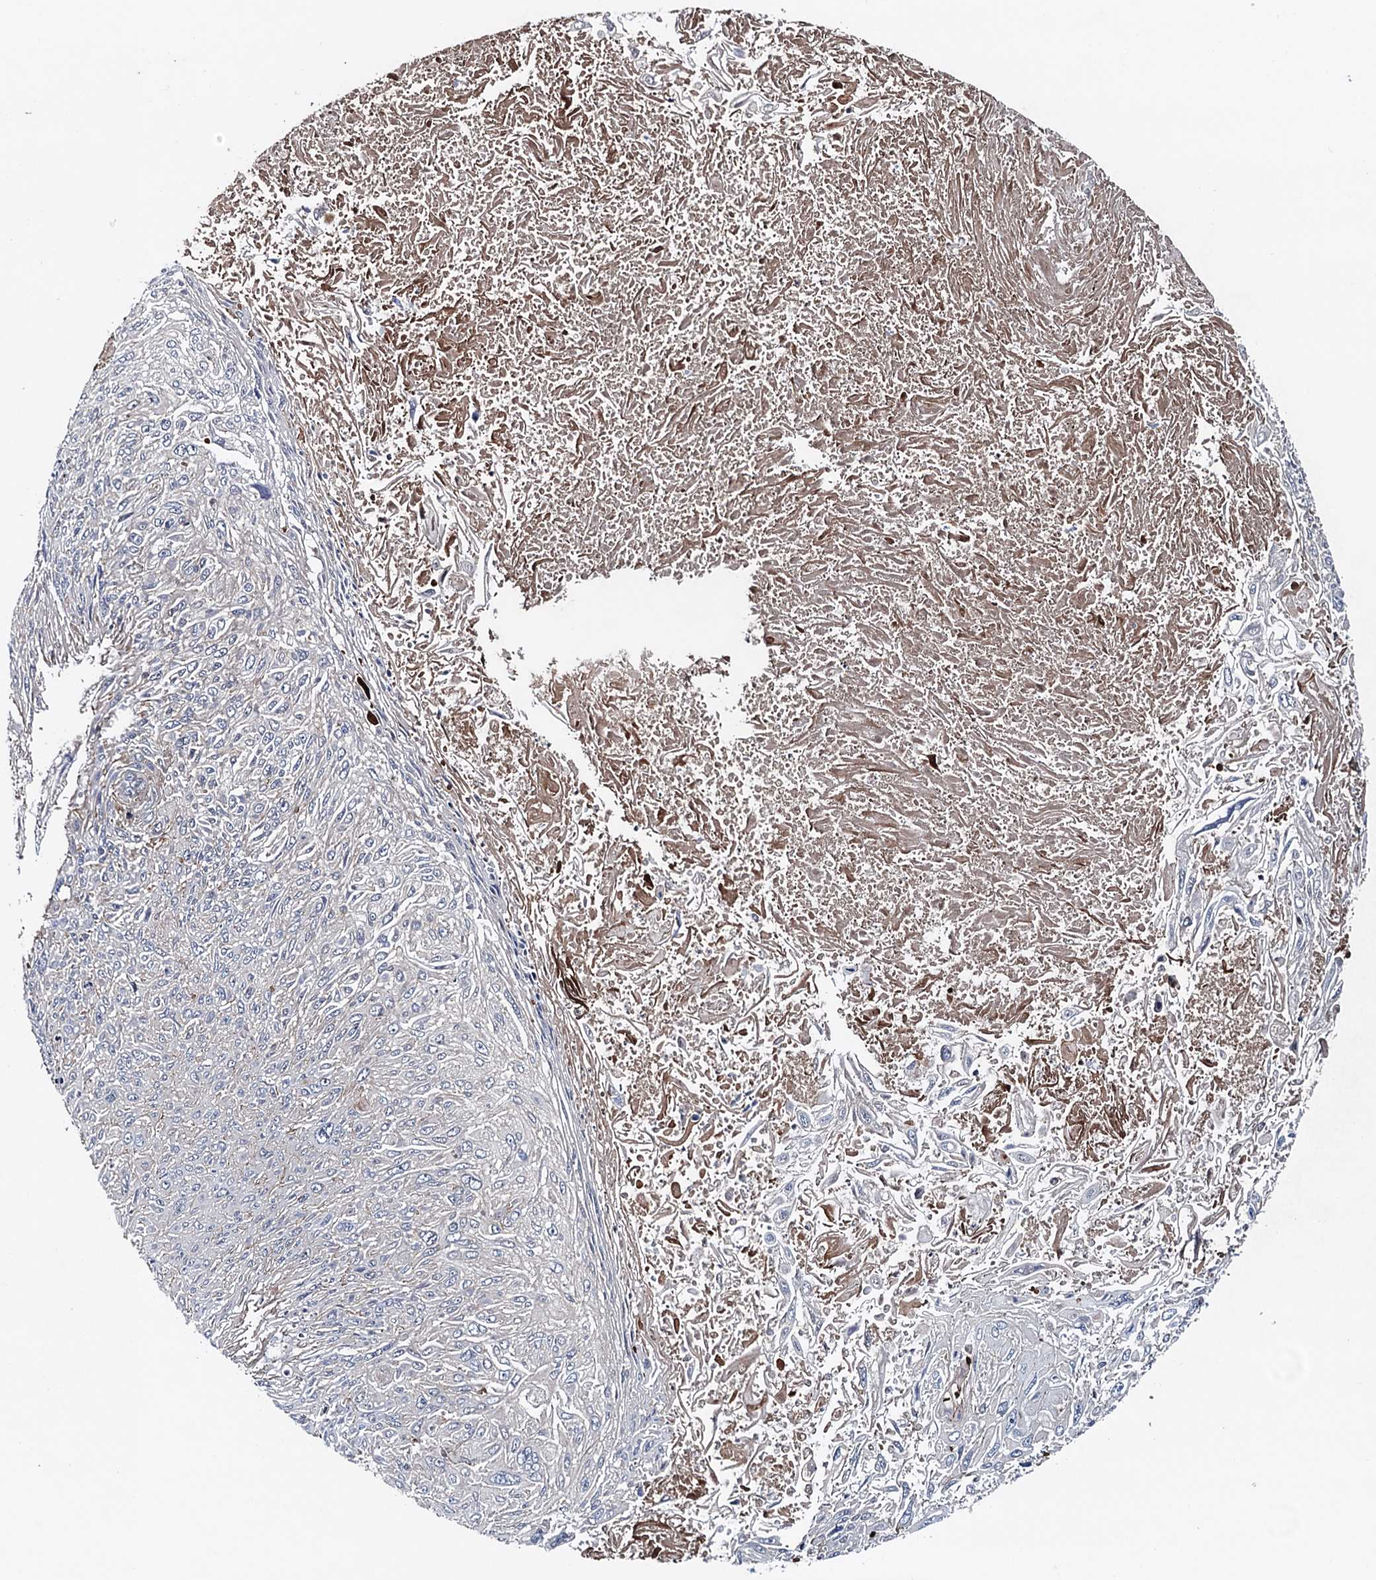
{"staining": {"intensity": "negative", "quantity": "none", "location": "none"}, "tissue": "cervical cancer", "cell_type": "Tumor cells", "image_type": "cancer", "snomed": [{"axis": "morphology", "description": "Squamous cell carcinoma, NOS"}, {"axis": "topography", "description": "Cervix"}], "caption": "The immunohistochemistry (IHC) histopathology image has no significant positivity in tumor cells of cervical cancer tissue. Brightfield microscopy of immunohistochemistry (IHC) stained with DAB (brown) and hematoxylin (blue), captured at high magnification.", "gene": "BLTP3B", "patient": {"sex": "female", "age": 51}}